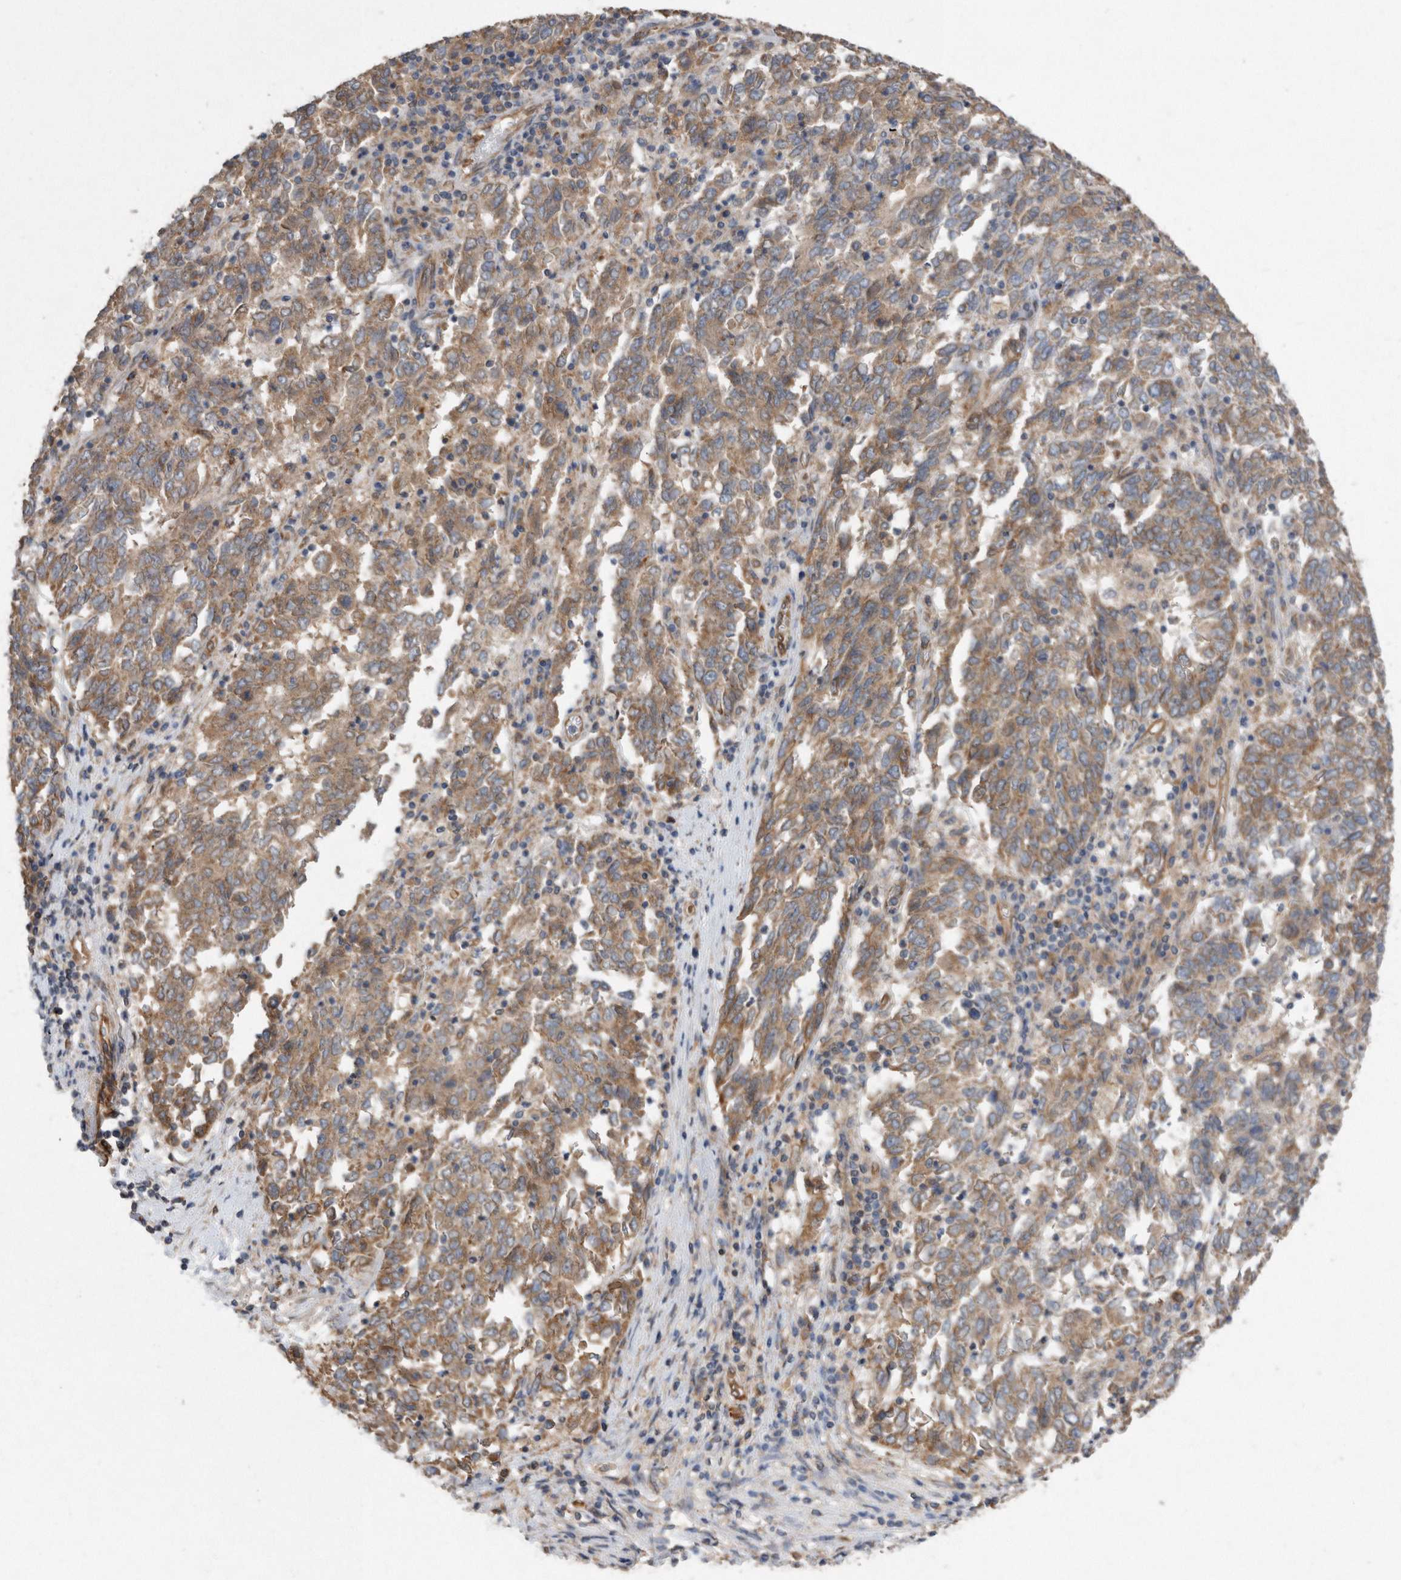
{"staining": {"intensity": "moderate", "quantity": ">75%", "location": "cytoplasmic/membranous"}, "tissue": "endometrial cancer", "cell_type": "Tumor cells", "image_type": "cancer", "snomed": [{"axis": "morphology", "description": "Adenocarcinoma, NOS"}, {"axis": "topography", "description": "Endometrium"}], "caption": "A photomicrograph showing moderate cytoplasmic/membranous staining in approximately >75% of tumor cells in endometrial adenocarcinoma, as visualized by brown immunohistochemical staining.", "gene": "PON2", "patient": {"sex": "female", "age": 80}}